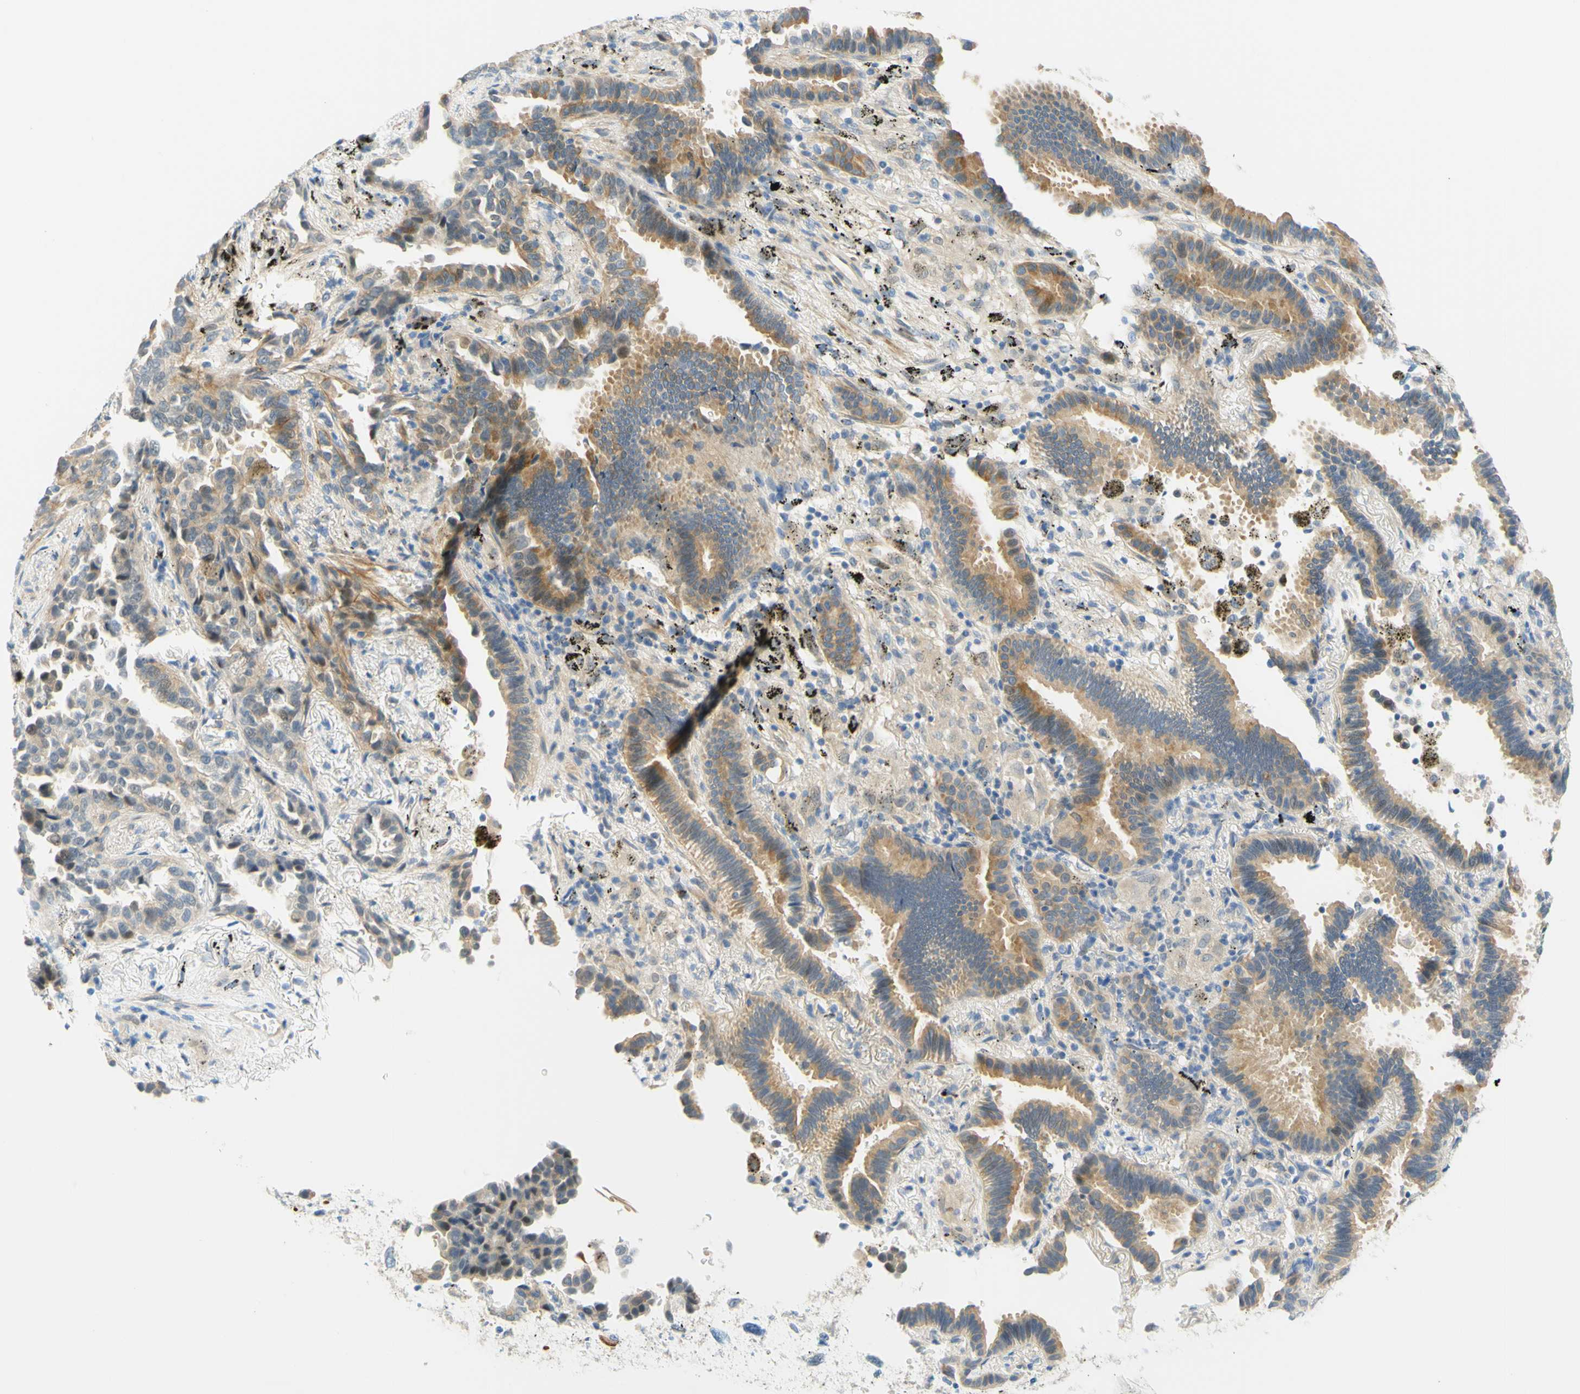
{"staining": {"intensity": "moderate", "quantity": "25%-75%", "location": "cytoplasmic/membranous"}, "tissue": "lung cancer", "cell_type": "Tumor cells", "image_type": "cancer", "snomed": [{"axis": "morphology", "description": "Normal tissue, NOS"}, {"axis": "morphology", "description": "Adenocarcinoma, NOS"}, {"axis": "topography", "description": "Lung"}], "caption": "Protein expression analysis of human lung cancer (adenocarcinoma) reveals moderate cytoplasmic/membranous expression in about 25%-75% of tumor cells.", "gene": "ENTREP2", "patient": {"sex": "male", "age": 59}}